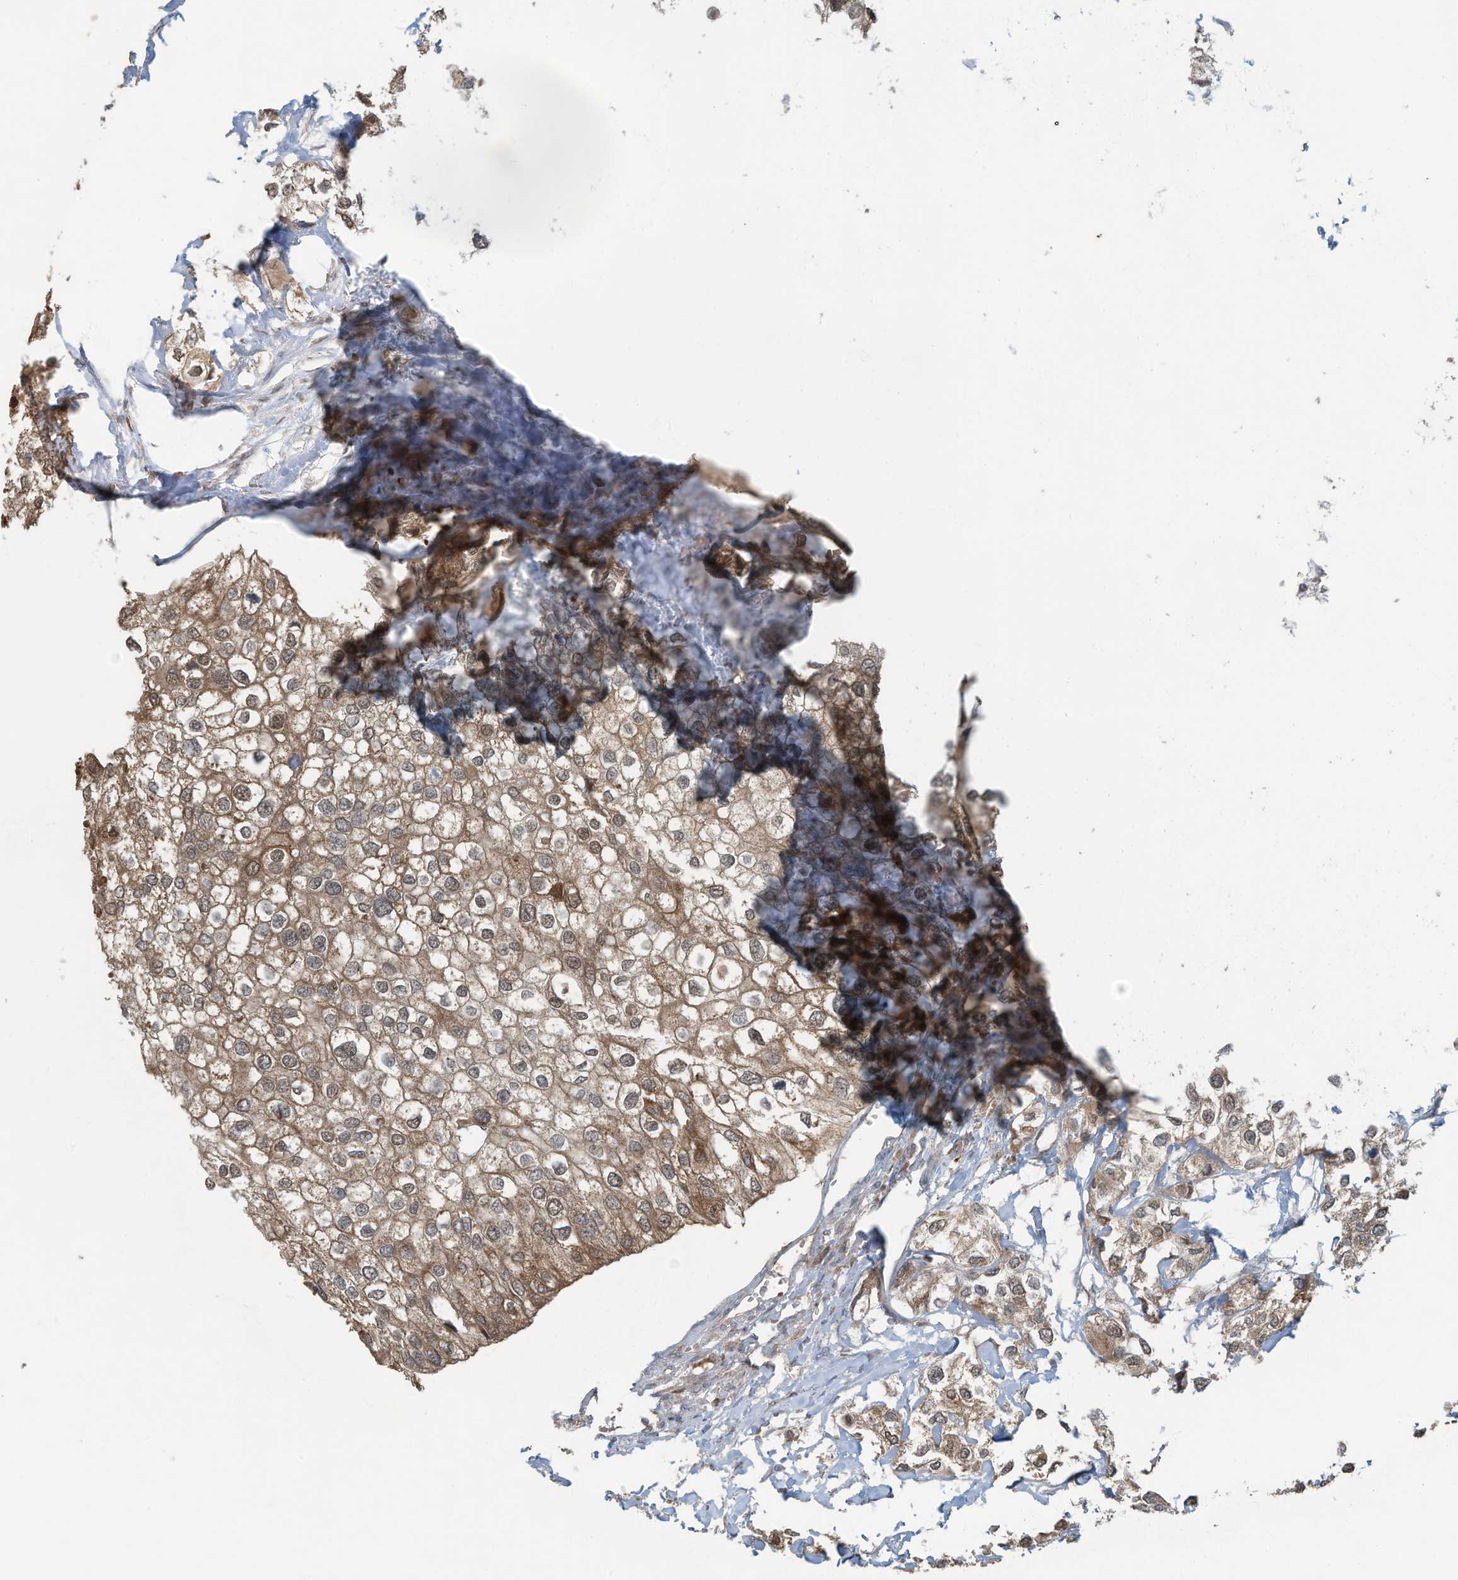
{"staining": {"intensity": "moderate", "quantity": ">75%", "location": "cytoplasmic/membranous,nuclear"}, "tissue": "urothelial cancer", "cell_type": "Tumor cells", "image_type": "cancer", "snomed": [{"axis": "morphology", "description": "Urothelial carcinoma, High grade"}, {"axis": "topography", "description": "Urinary bladder"}], "caption": "DAB immunohistochemical staining of urothelial cancer reveals moderate cytoplasmic/membranous and nuclear protein positivity in about >75% of tumor cells.", "gene": "ERI2", "patient": {"sex": "male", "age": 64}}